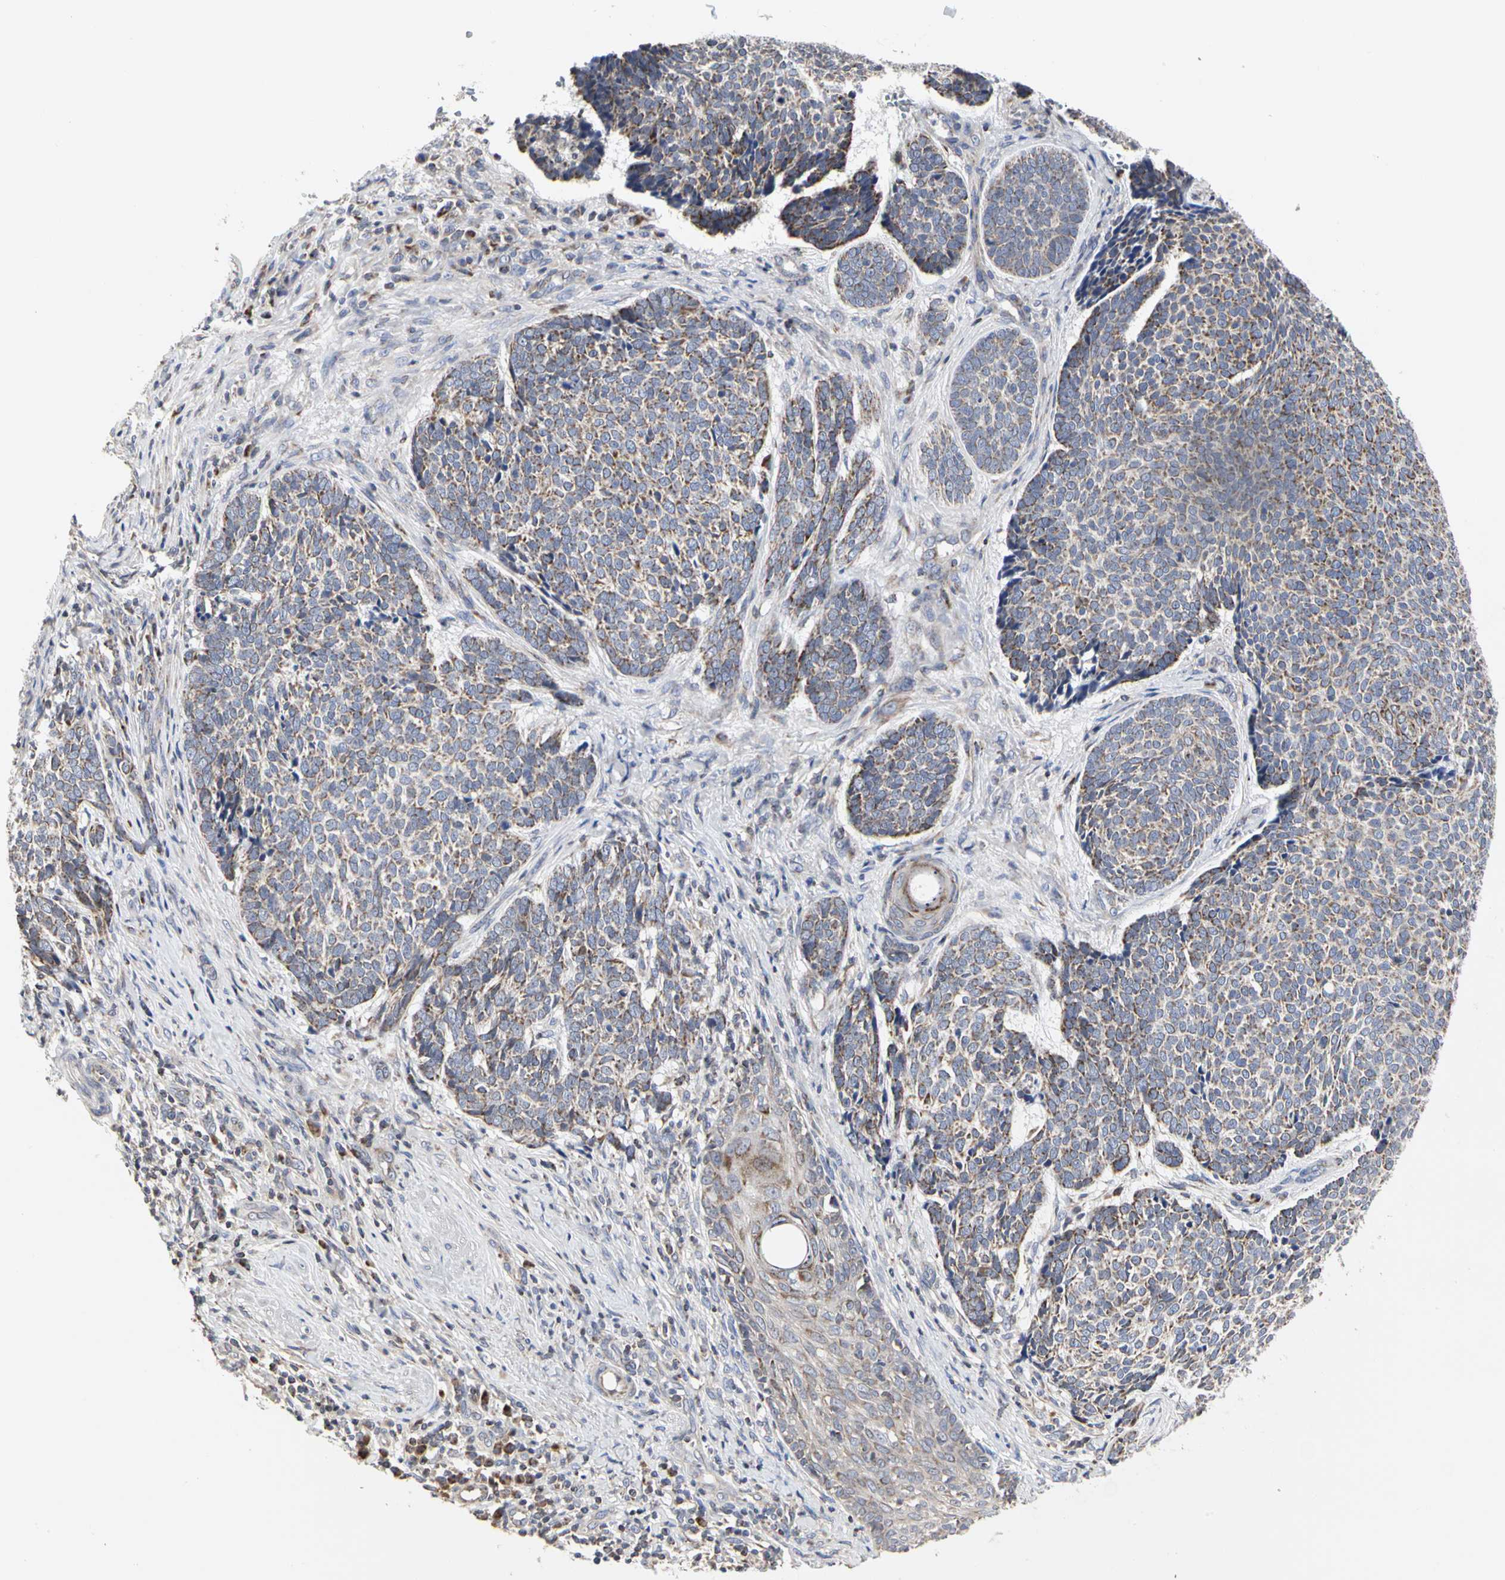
{"staining": {"intensity": "weak", "quantity": "25%-75%", "location": "cytoplasmic/membranous"}, "tissue": "skin cancer", "cell_type": "Tumor cells", "image_type": "cancer", "snomed": [{"axis": "morphology", "description": "Basal cell carcinoma"}, {"axis": "topography", "description": "Skin"}], "caption": "Immunohistochemical staining of human skin basal cell carcinoma displays weak cytoplasmic/membranous protein expression in about 25%-75% of tumor cells.", "gene": "TSKU", "patient": {"sex": "male", "age": 84}}